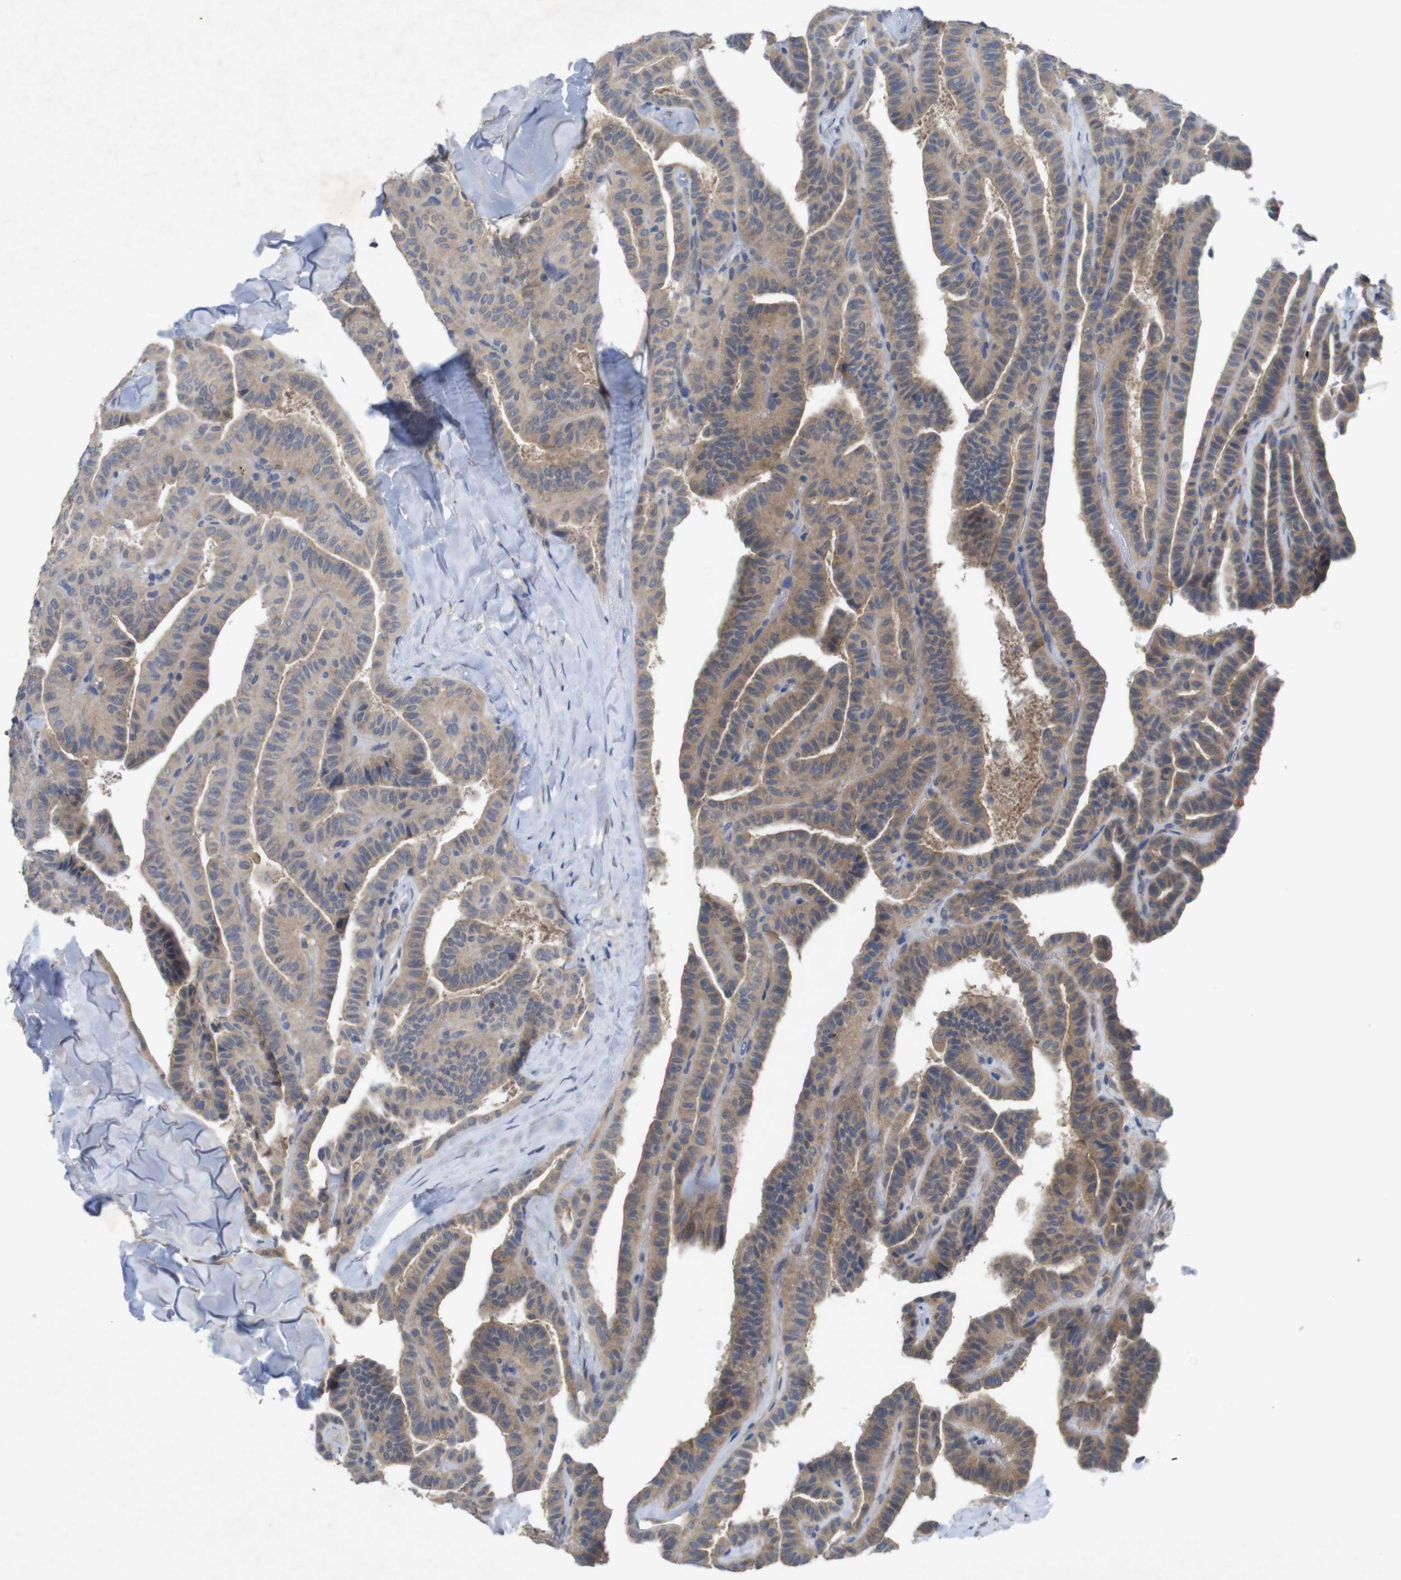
{"staining": {"intensity": "moderate", "quantity": ">75%", "location": "cytoplasmic/membranous"}, "tissue": "thyroid cancer", "cell_type": "Tumor cells", "image_type": "cancer", "snomed": [{"axis": "morphology", "description": "Papillary adenocarcinoma, NOS"}, {"axis": "topography", "description": "Thyroid gland"}], "caption": "About >75% of tumor cells in human papillary adenocarcinoma (thyroid) reveal moderate cytoplasmic/membranous protein positivity as visualized by brown immunohistochemical staining.", "gene": "BCAR3", "patient": {"sex": "male", "age": 77}}